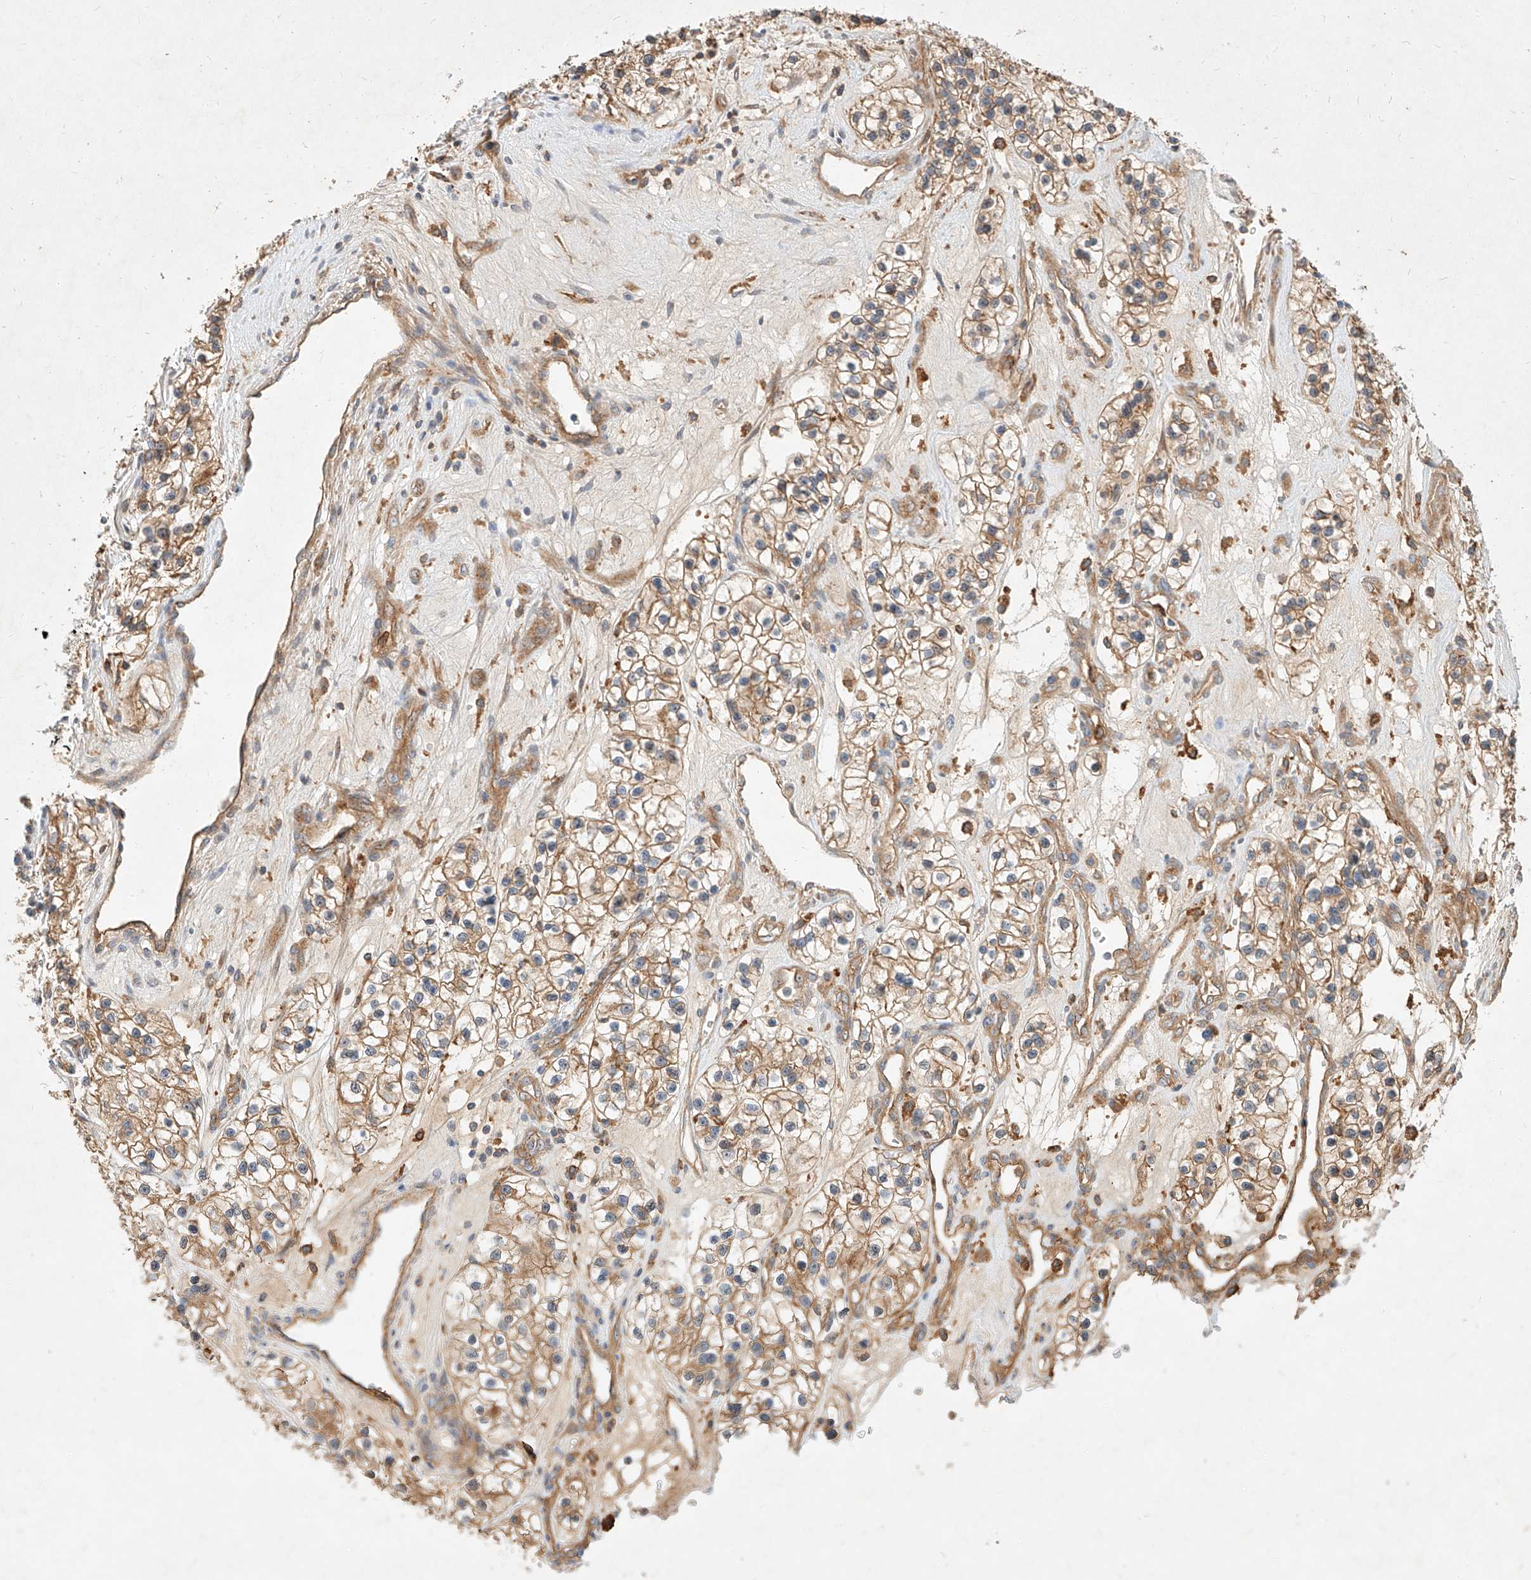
{"staining": {"intensity": "weak", "quantity": "25%-75%", "location": "cytoplasmic/membranous"}, "tissue": "renal cancer", "cell_type": "Tumor cells", "image_type": "cancer", "snomed": [{"axis": "morphology", "description": "Adenocarcinoma, NOS"}, {"axis": "topography", "description": "Kidney"}], "caption": "IHC micrograph of renal cancer stained for a protein (brown), which displays low levels of weak cytoplasmic/membranous staining in approximately 25%-75% of tumor cells.", "gene": "NFAM1", "patient": {"sex": "female", "age": 57}}